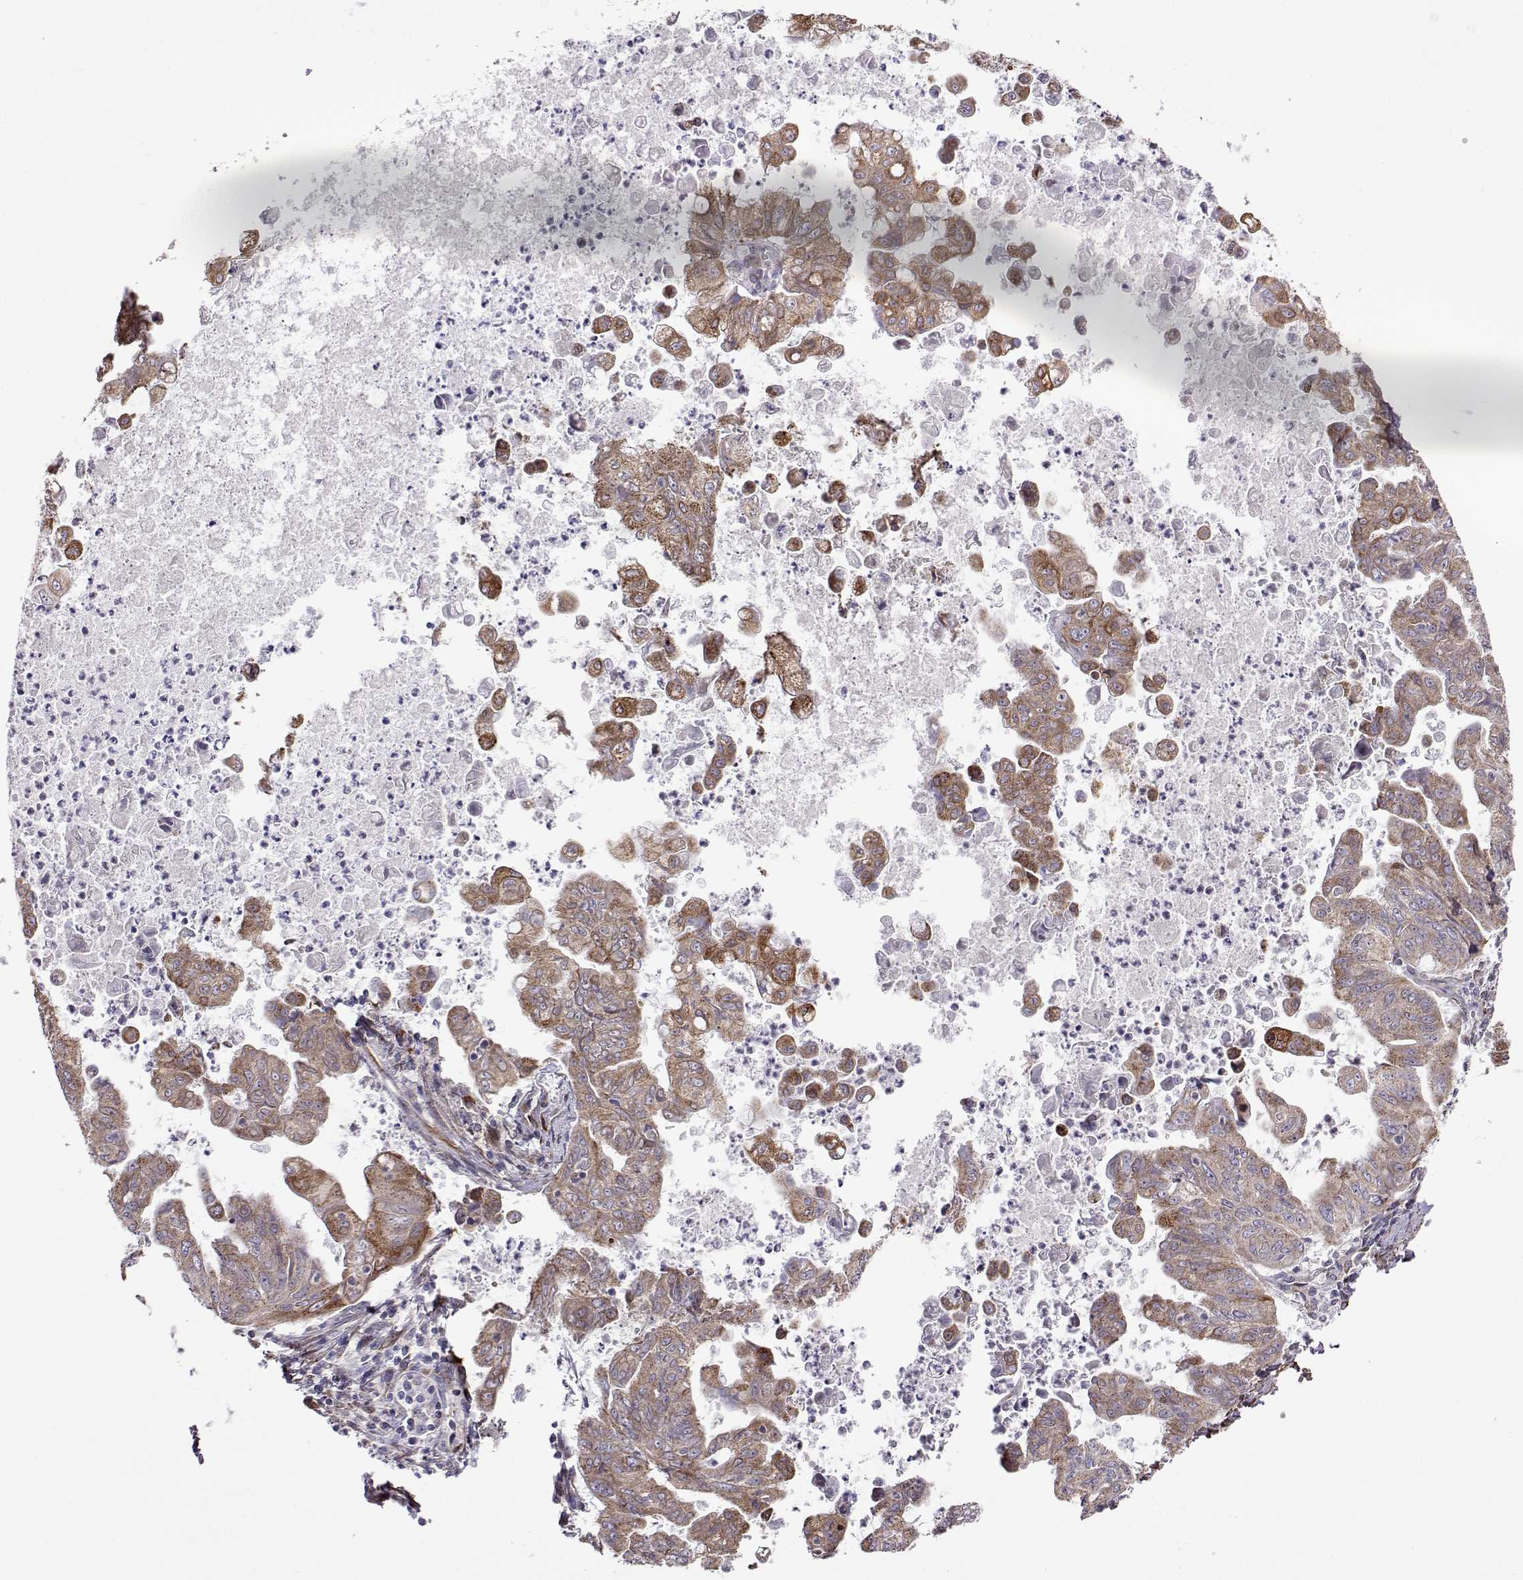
{"staining": {"intensity": "weak", "quantity": ">75%", "location": "cytoplasmic/membranous"}, "tissue": "stomach cancer", "cell_type": "Tumor cells", "image_type": "cancer", "snomed": [{"axis": "morphology", "description": "Adenocarcinoma, NOS"}, {"axis": "topography", "description": "Stomach, upper"}], "caption": "Human stomach adenocarcinoma stained with a brown dye displays weak cytoplasmic/membranous positive expression in about >75% of tumor cells.", "gene": "PGRMC2", "patient": {"sex": "male", "age": 80}}